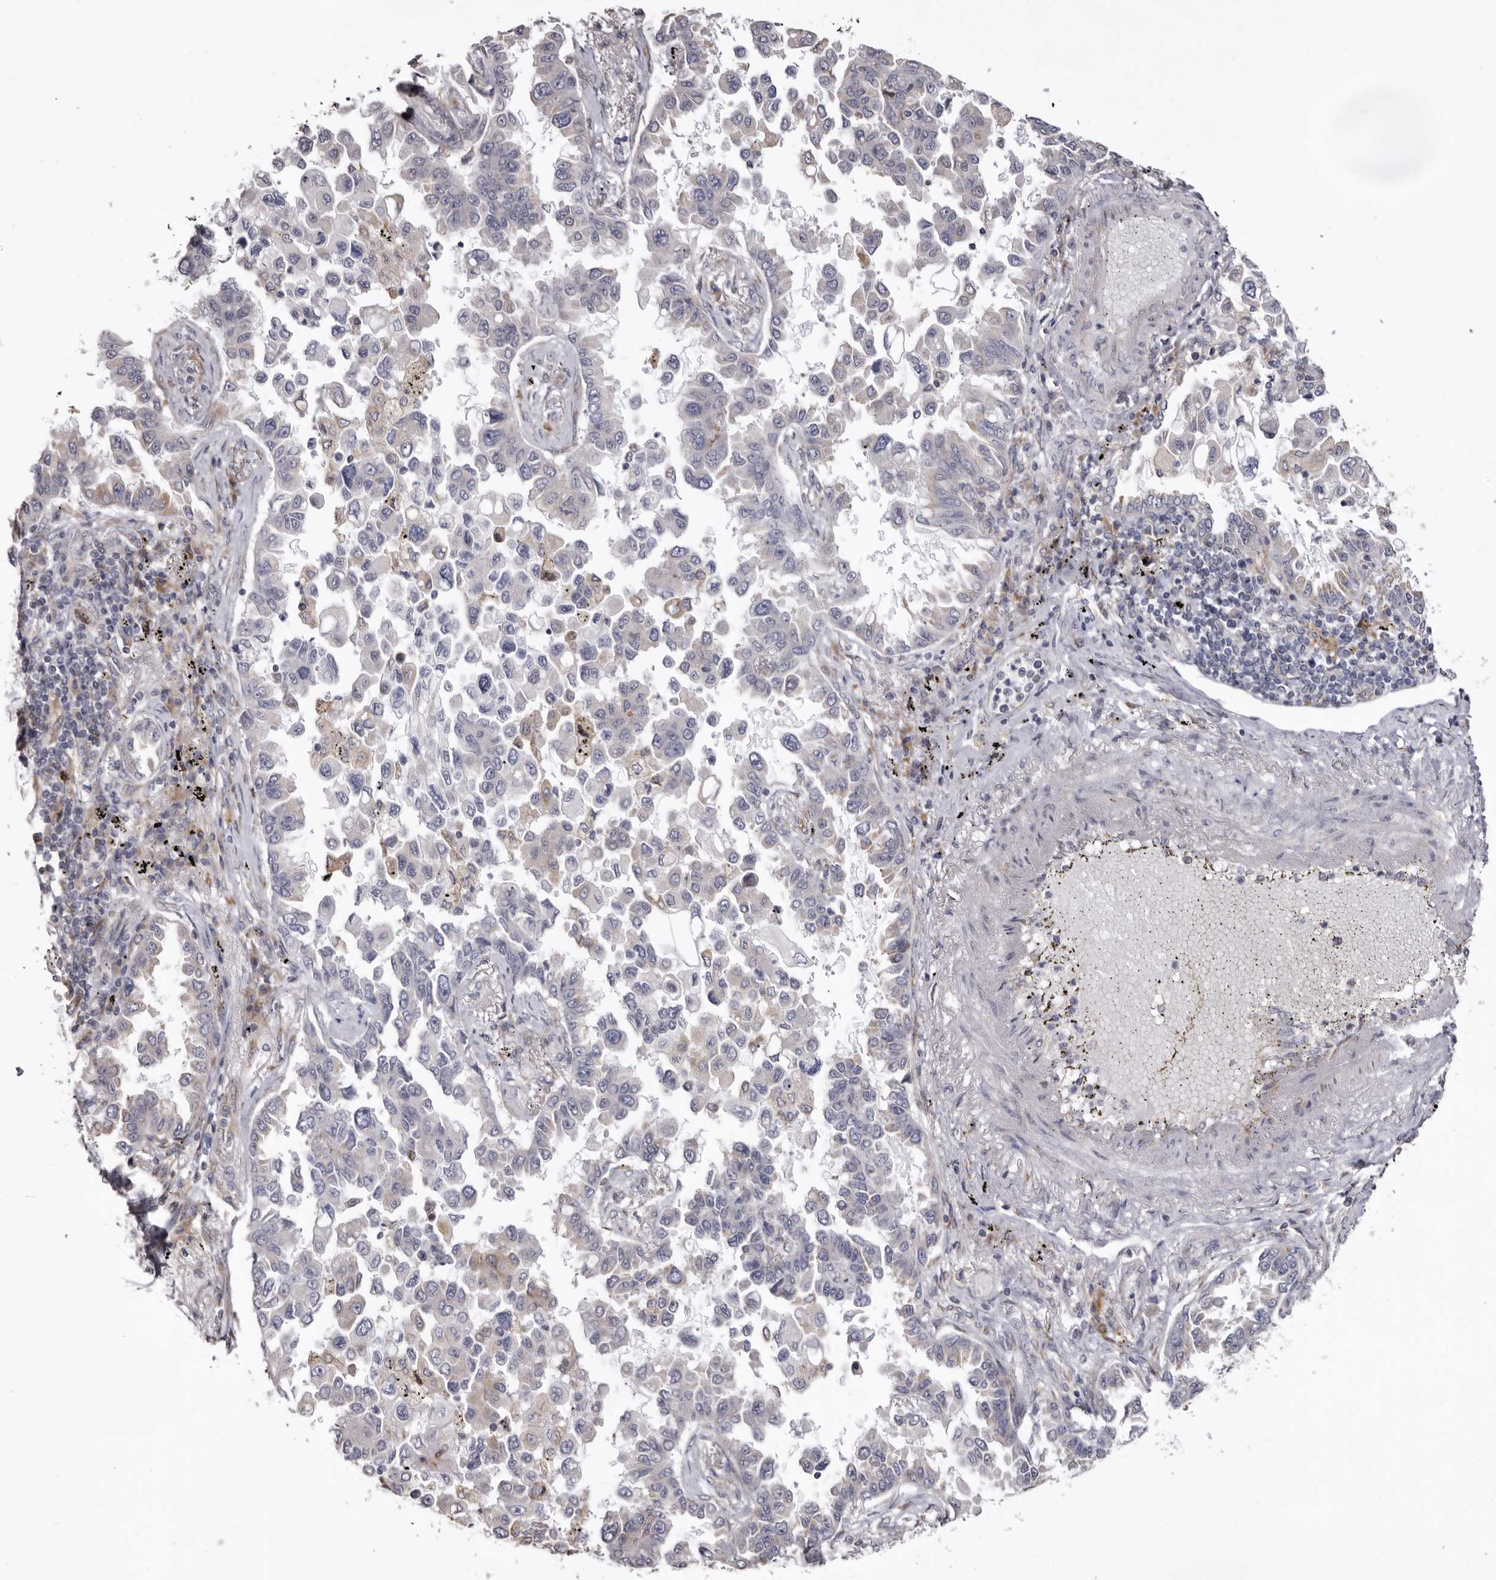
{"staining": {"intensity": "negative", "quantity": "none", "location": "none"}, "tissue": "lung cancer", "cell_type": "Tumor cells", "image_type": "cancer", "snomed": [{"axis": "morphology", "description": "Adenocarcinoma, NOS"}, {"axis": "topography", "description": "Lung"}], "caption": "The IHC image has no significant staining in tumor cells of lung adenocarcinoma tissue. (DAB immunohistochemistry (IHC) visualized using brightfield microscopy, high magnification).", "gene": "PIGX", "patient": {"sex": "female", "age": 67}}